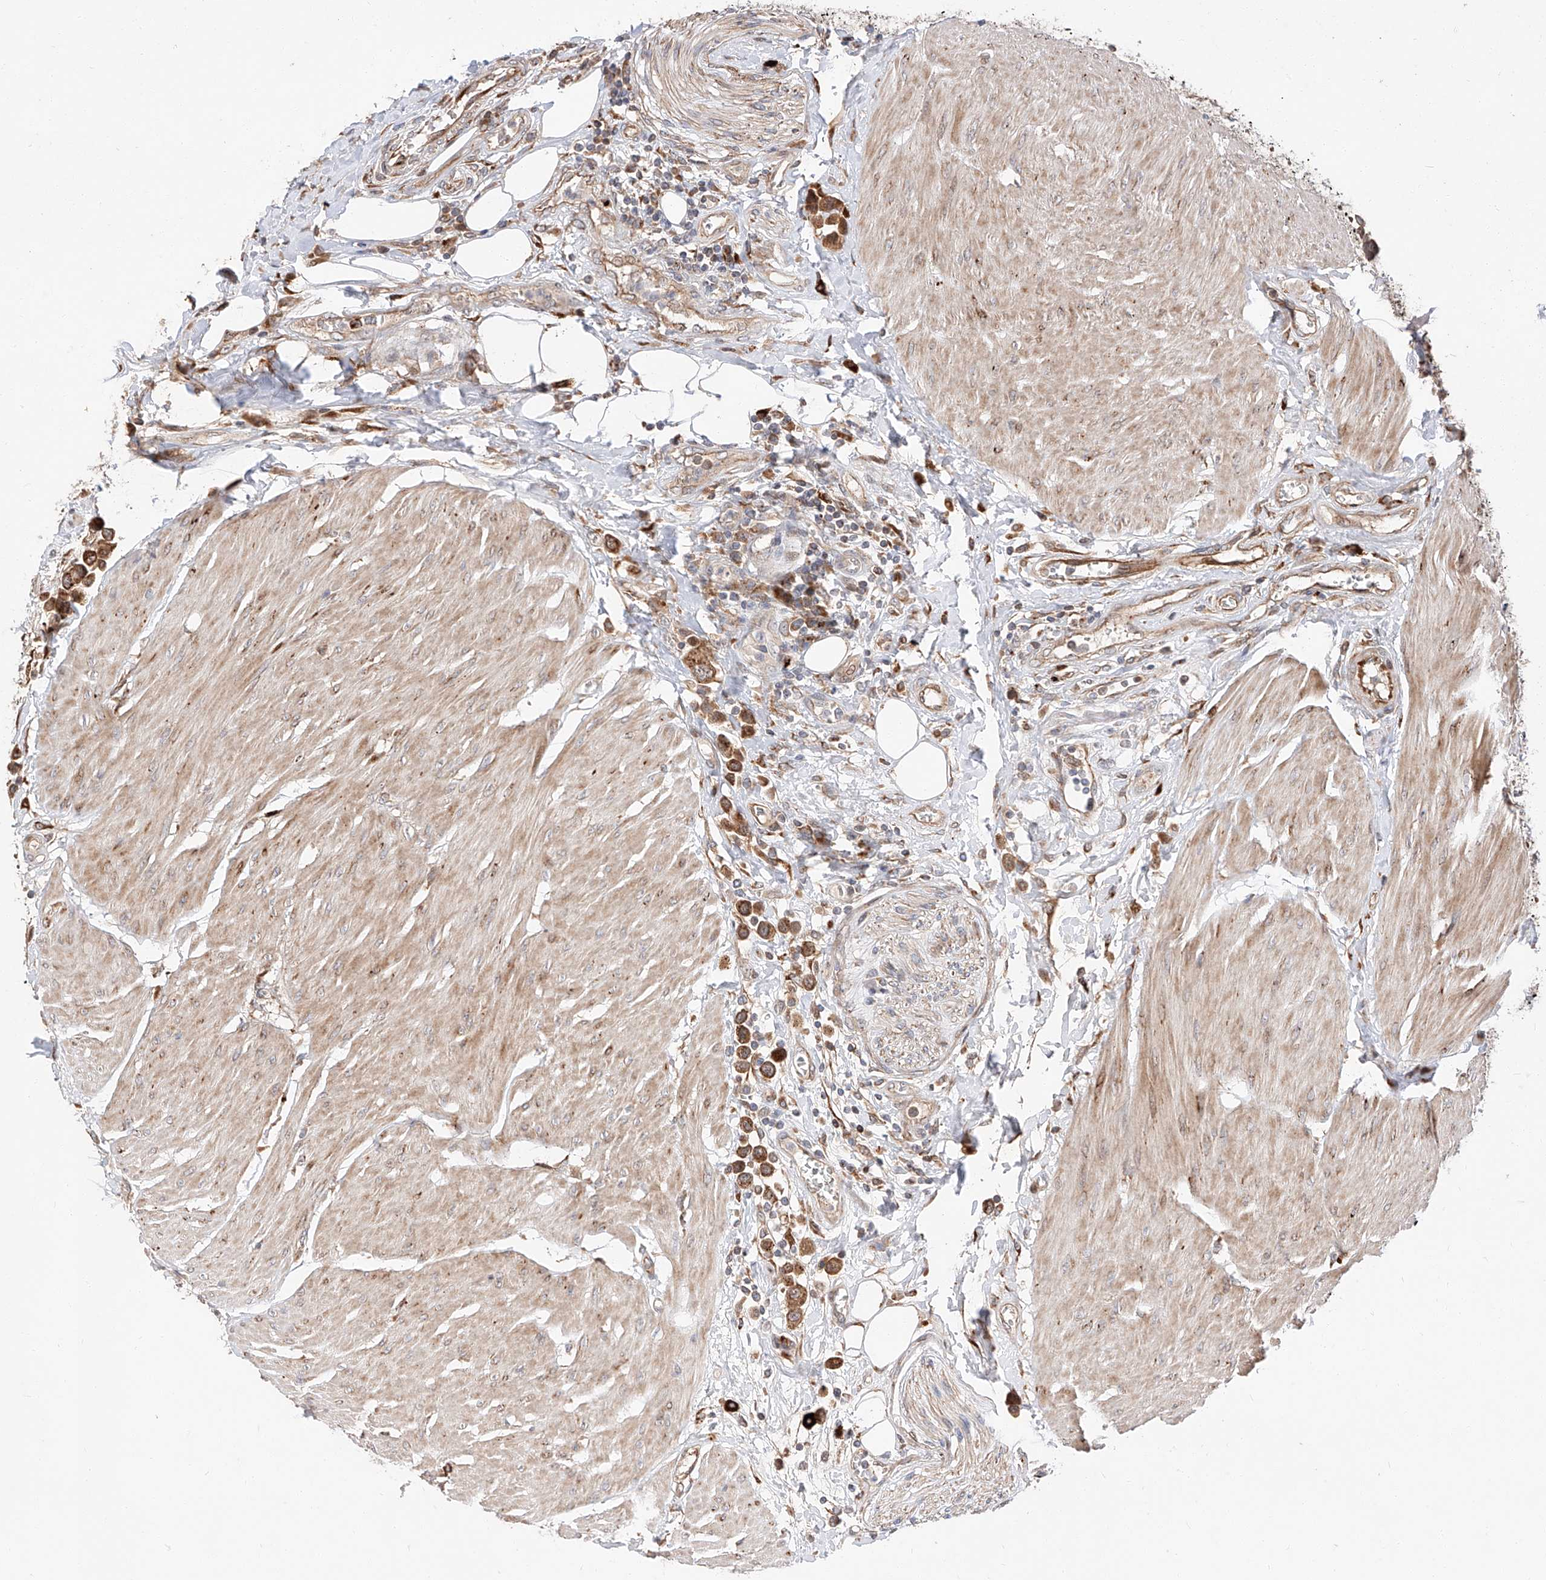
{"staining": {"intensity": "moderate", "quantity": ">75%", "location": "cytoplasmic/membranous"}, "tissue": "urothelial cancer", "cell_type": "Tumor cells", "image_type": "cancer", "snomed": [{"axis": "morphology", "description": "Urothelial carcinoma, High grade"}, {"axis": "topography", "description": "Urinary bladder"}], "caption": "Human urothelial carcinoma (high-grade) stained for a protein (brown) exhibits moderate cytoplasmic/membranous positive staining in about >75% of tumor cells.", "gene": "DIRAS3", "patient": {"sex": "male", "age": 50}}